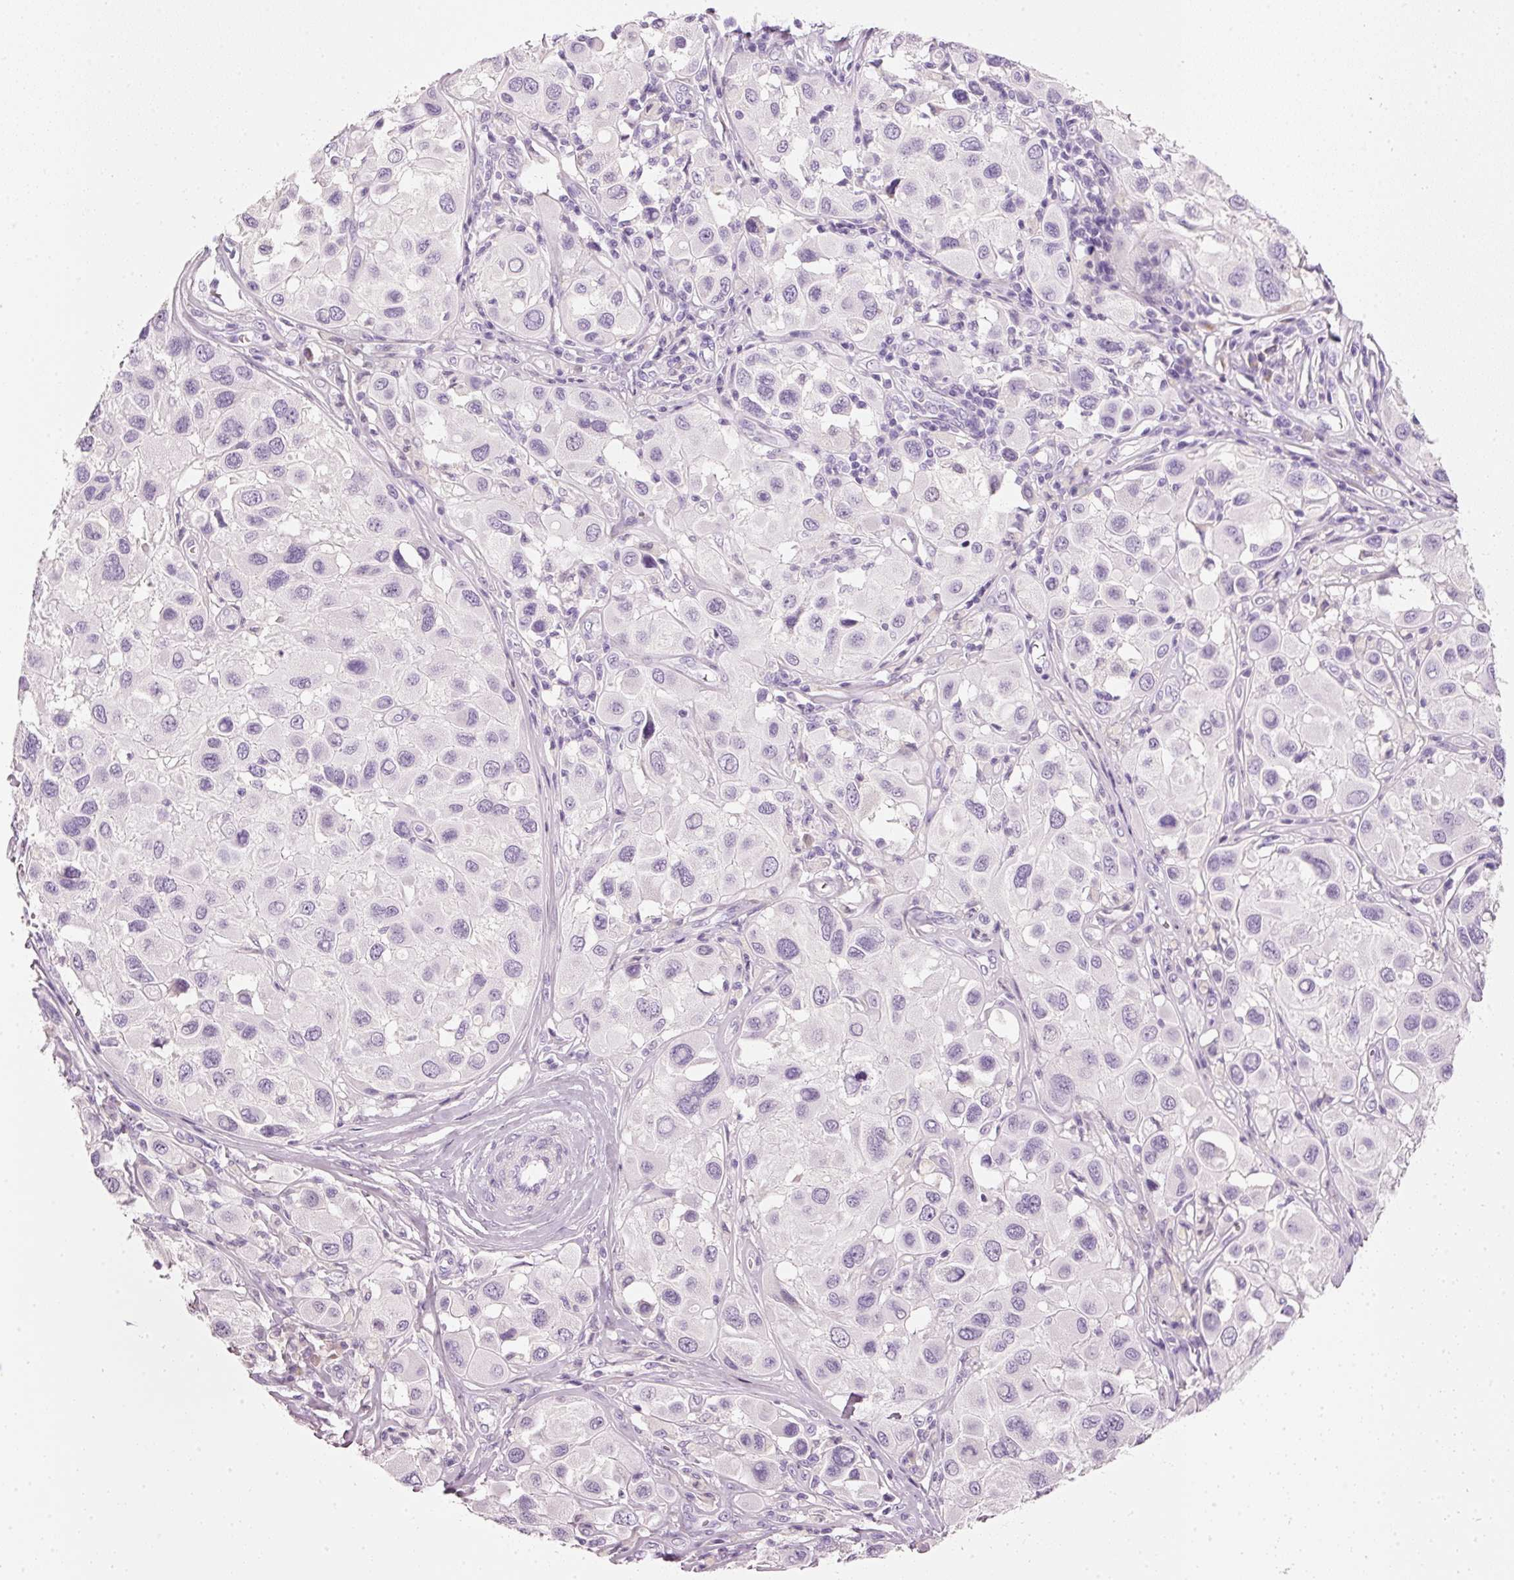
{"staining": {"intensity": "negative", "quantity": "none", "location": "none"}, "tissue": "melanoma", "cell_type": "Tumor cells", "image_type": "cancer", "snomed": [{"axis": "morphology", "description": "Malignant melanoma, Metastatic site"}, {"axis": "topography", "description": "Skin"}], "caption": "The image reveals no significant staining in tumor cells of malignant melanoma (metastatic site).", "gene": "PDXDC1", "patient": {"sex": "male", "age": 41}}